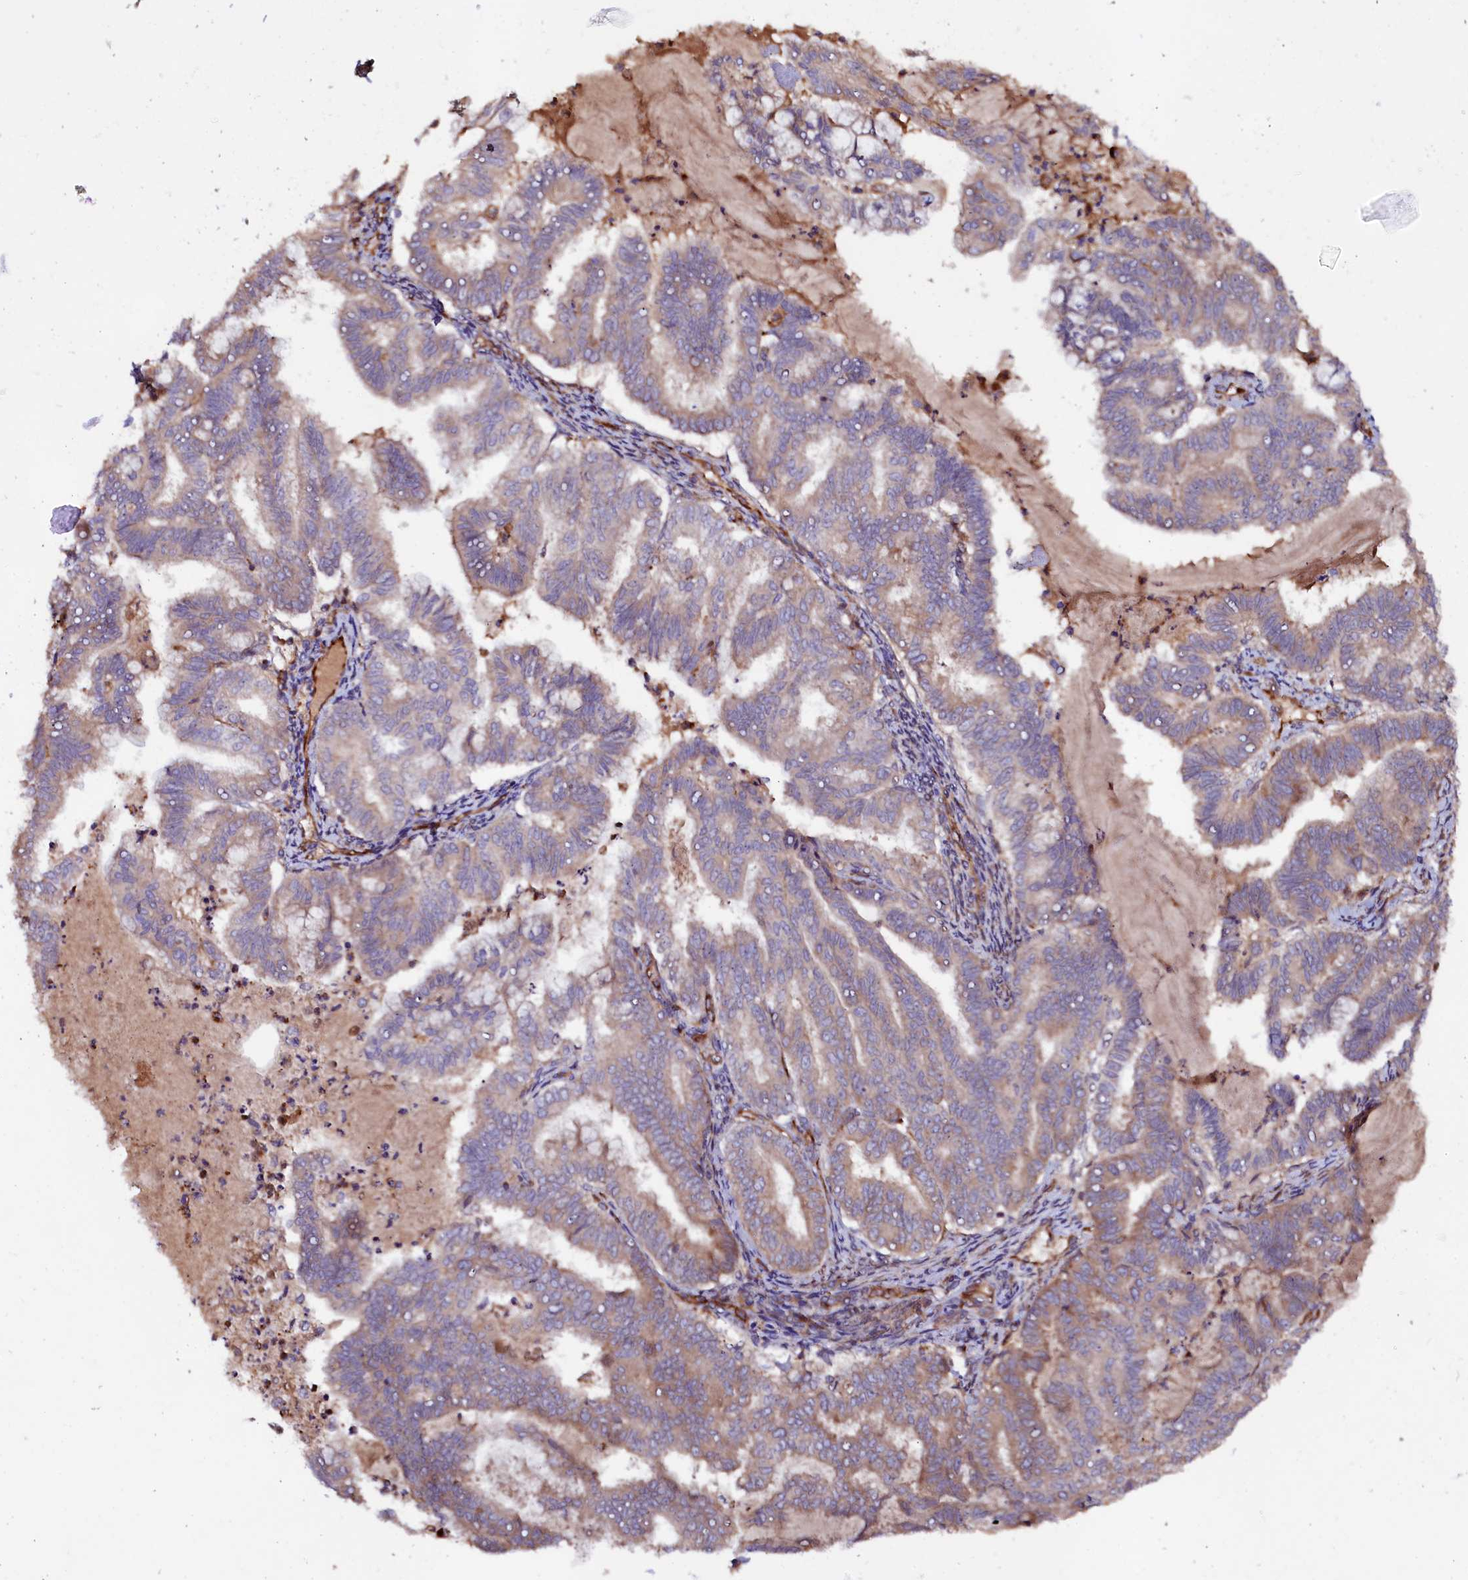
{"staining": {"intensity": "moderate", "quantity": "25%-75%", "location": "cytoplasmic/membranous"}, "tissue": "endometrial cancer", "cell_type": "Tumor cells", "image_type": "cancer", "snomed": [{"axis": "morphology", "description": "Adenocarcinoma, NOS"}, {"axis": "topography", "description": "Endometrium"}], "caption": "Endometrial adenocarcinoma tissue demonstrates moderate cytoplasmic/membranous expression in about 25%-75% of tumor cells", "gene": "KLHDC4", "patient": {"sex": "female", "age": 79}}